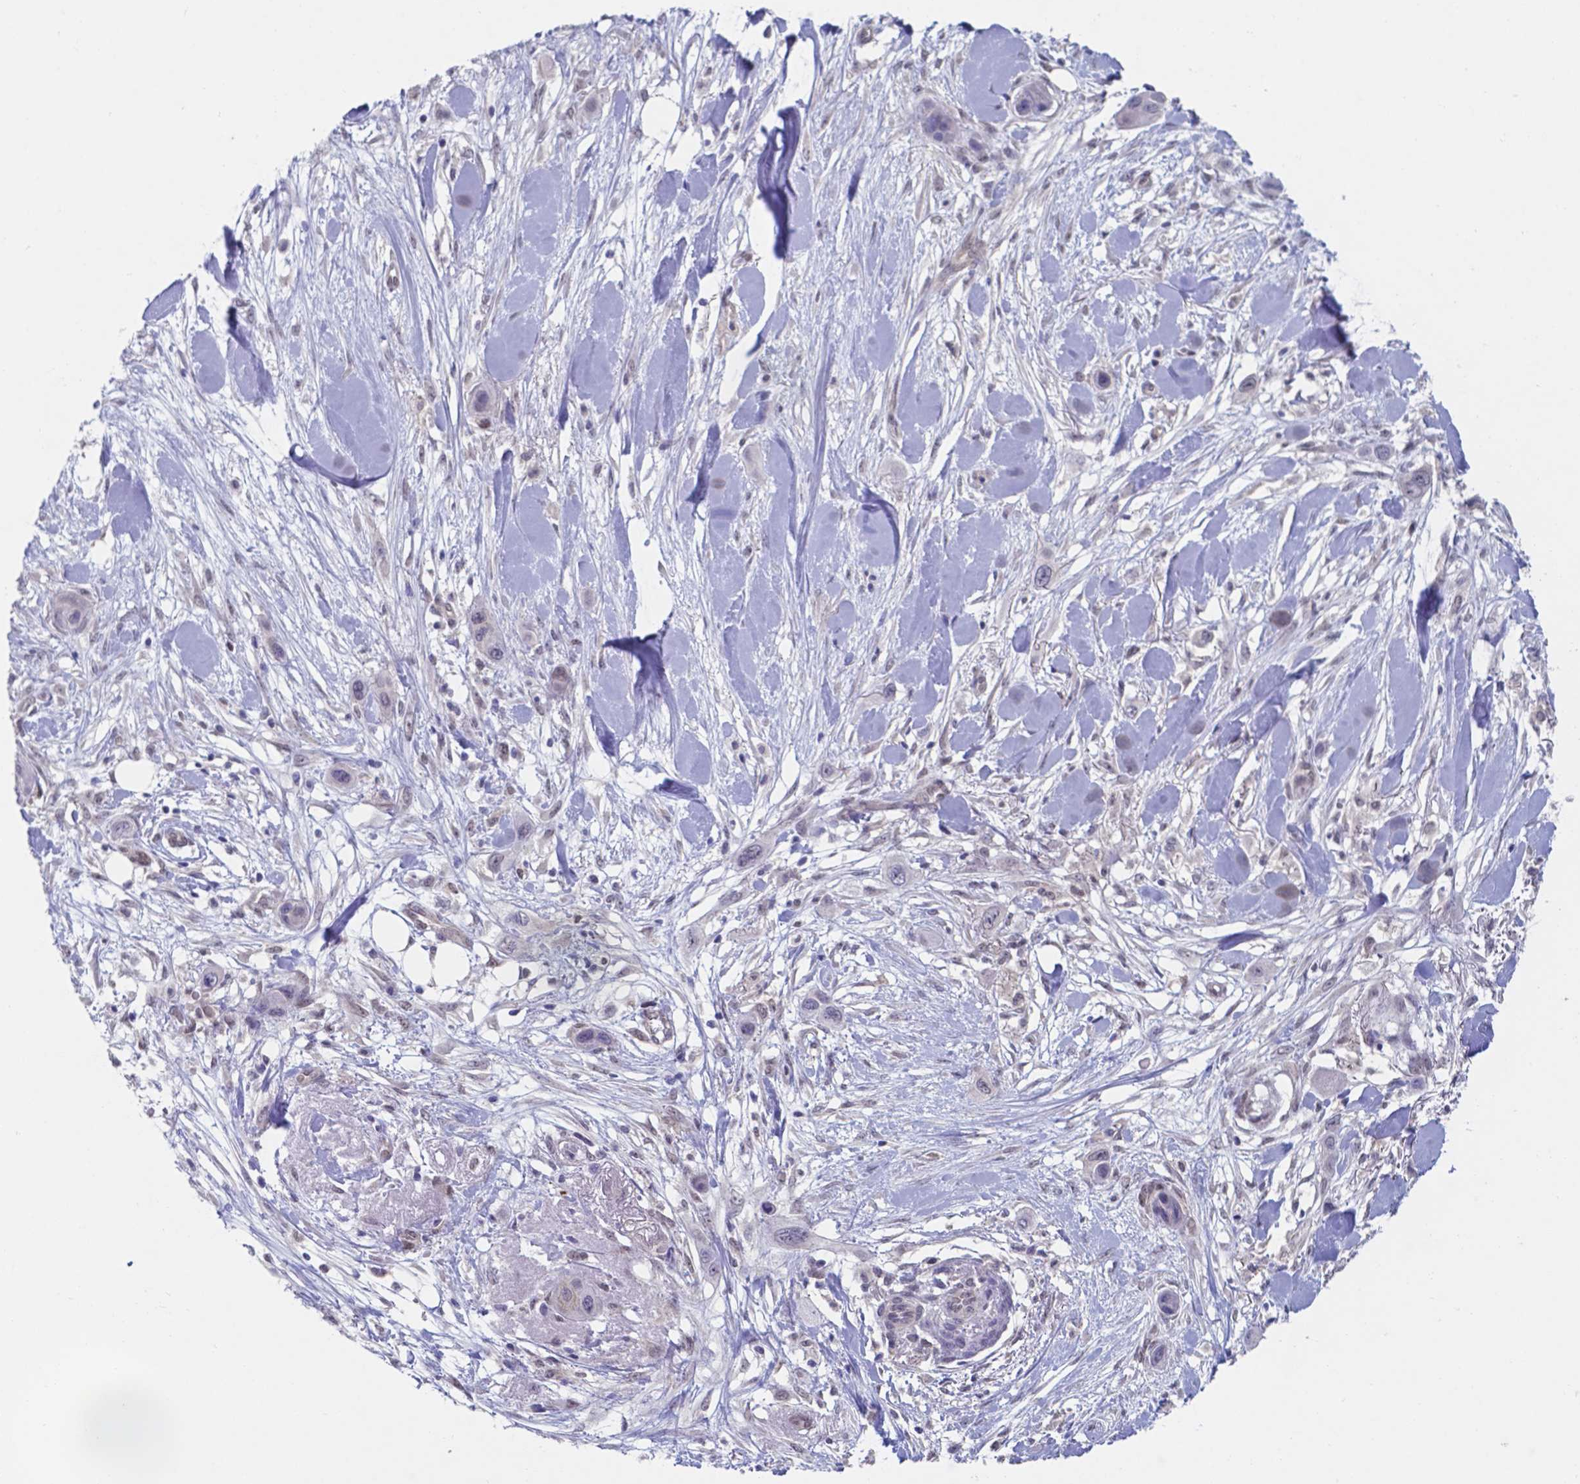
{"staining": {"intensity": "negative", "quantity": "none", "location": "none"}, "tissue": "skin cancer", "cell_type": "Tumor cells", "image_type": "cancer", "snomed": [{"axis": "morphology", "description": "Squamous cell carcinoma, NOS"}, {"axis": "topography", "description": "Skin"}], "caption": "Immunohistochemical staining of skin squamous cell carcinoma demonstrates no significant positivity in tumor cells. (Stains: DAB immunohistochemistry with hematoxylin counter stain, Microscopy: brightfield microscopy at high magnification).", "gene": "UBE2E2", "patient": {"sex": "male", "age": 79}}